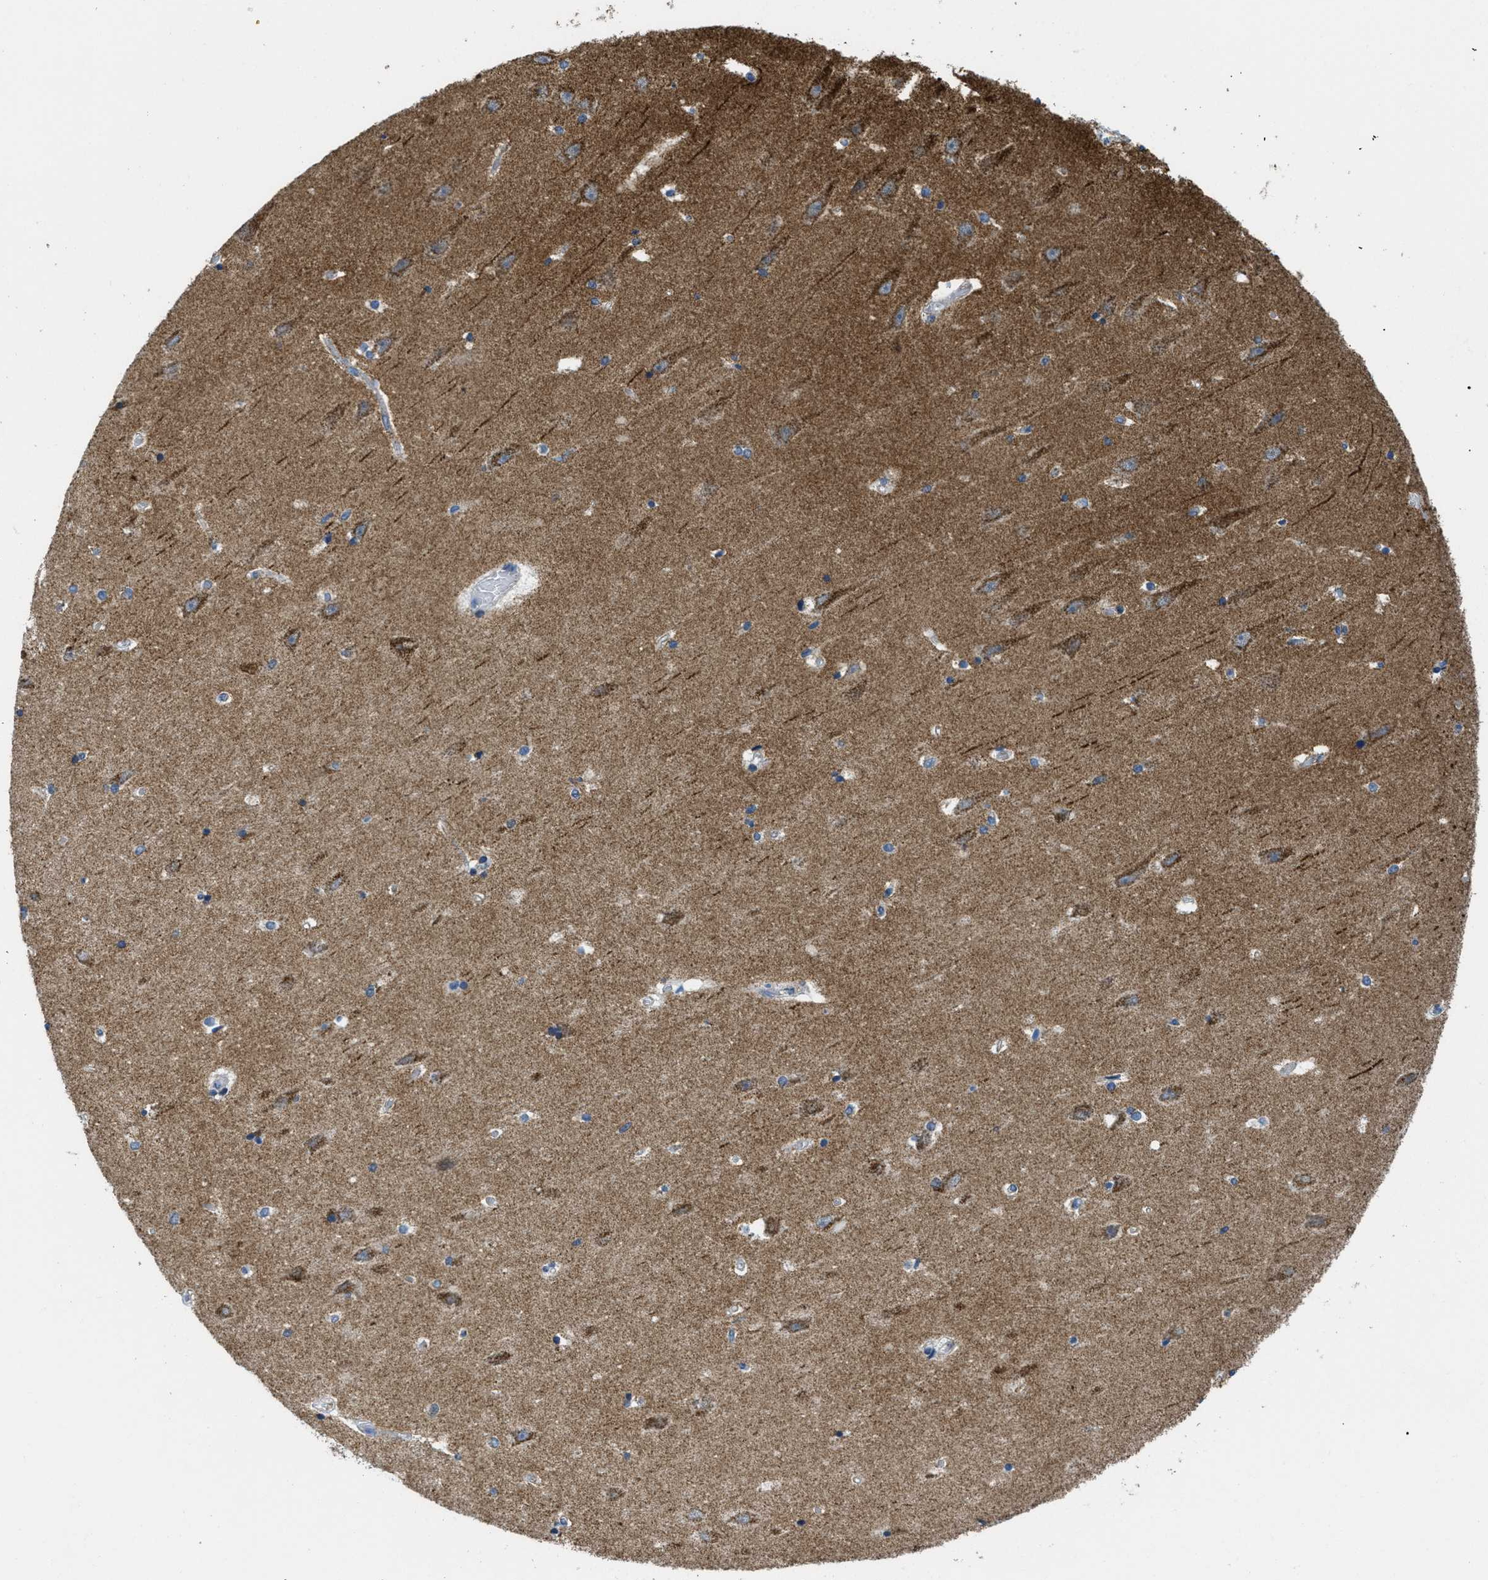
{"staining": {"intensity": "moderate", "quantity": "25%-75%", "location": "cytoplasmic/membranous"}, "tissue": "hippocampus", "cell_type": "Glial cells", "image_type": "normal", "snomed": [{"axis": "morphology", "description": "Normal tissue, NOS"}, {"axis": "topography", "description": "Hippocampus"}], "caption": "An image of hippocampus stained for a protein shows moderate cytoplasmic/membranous brown staining in glial cells.", "gene": "TOMM70", "patient": {"sex": "male", "age": 45}}